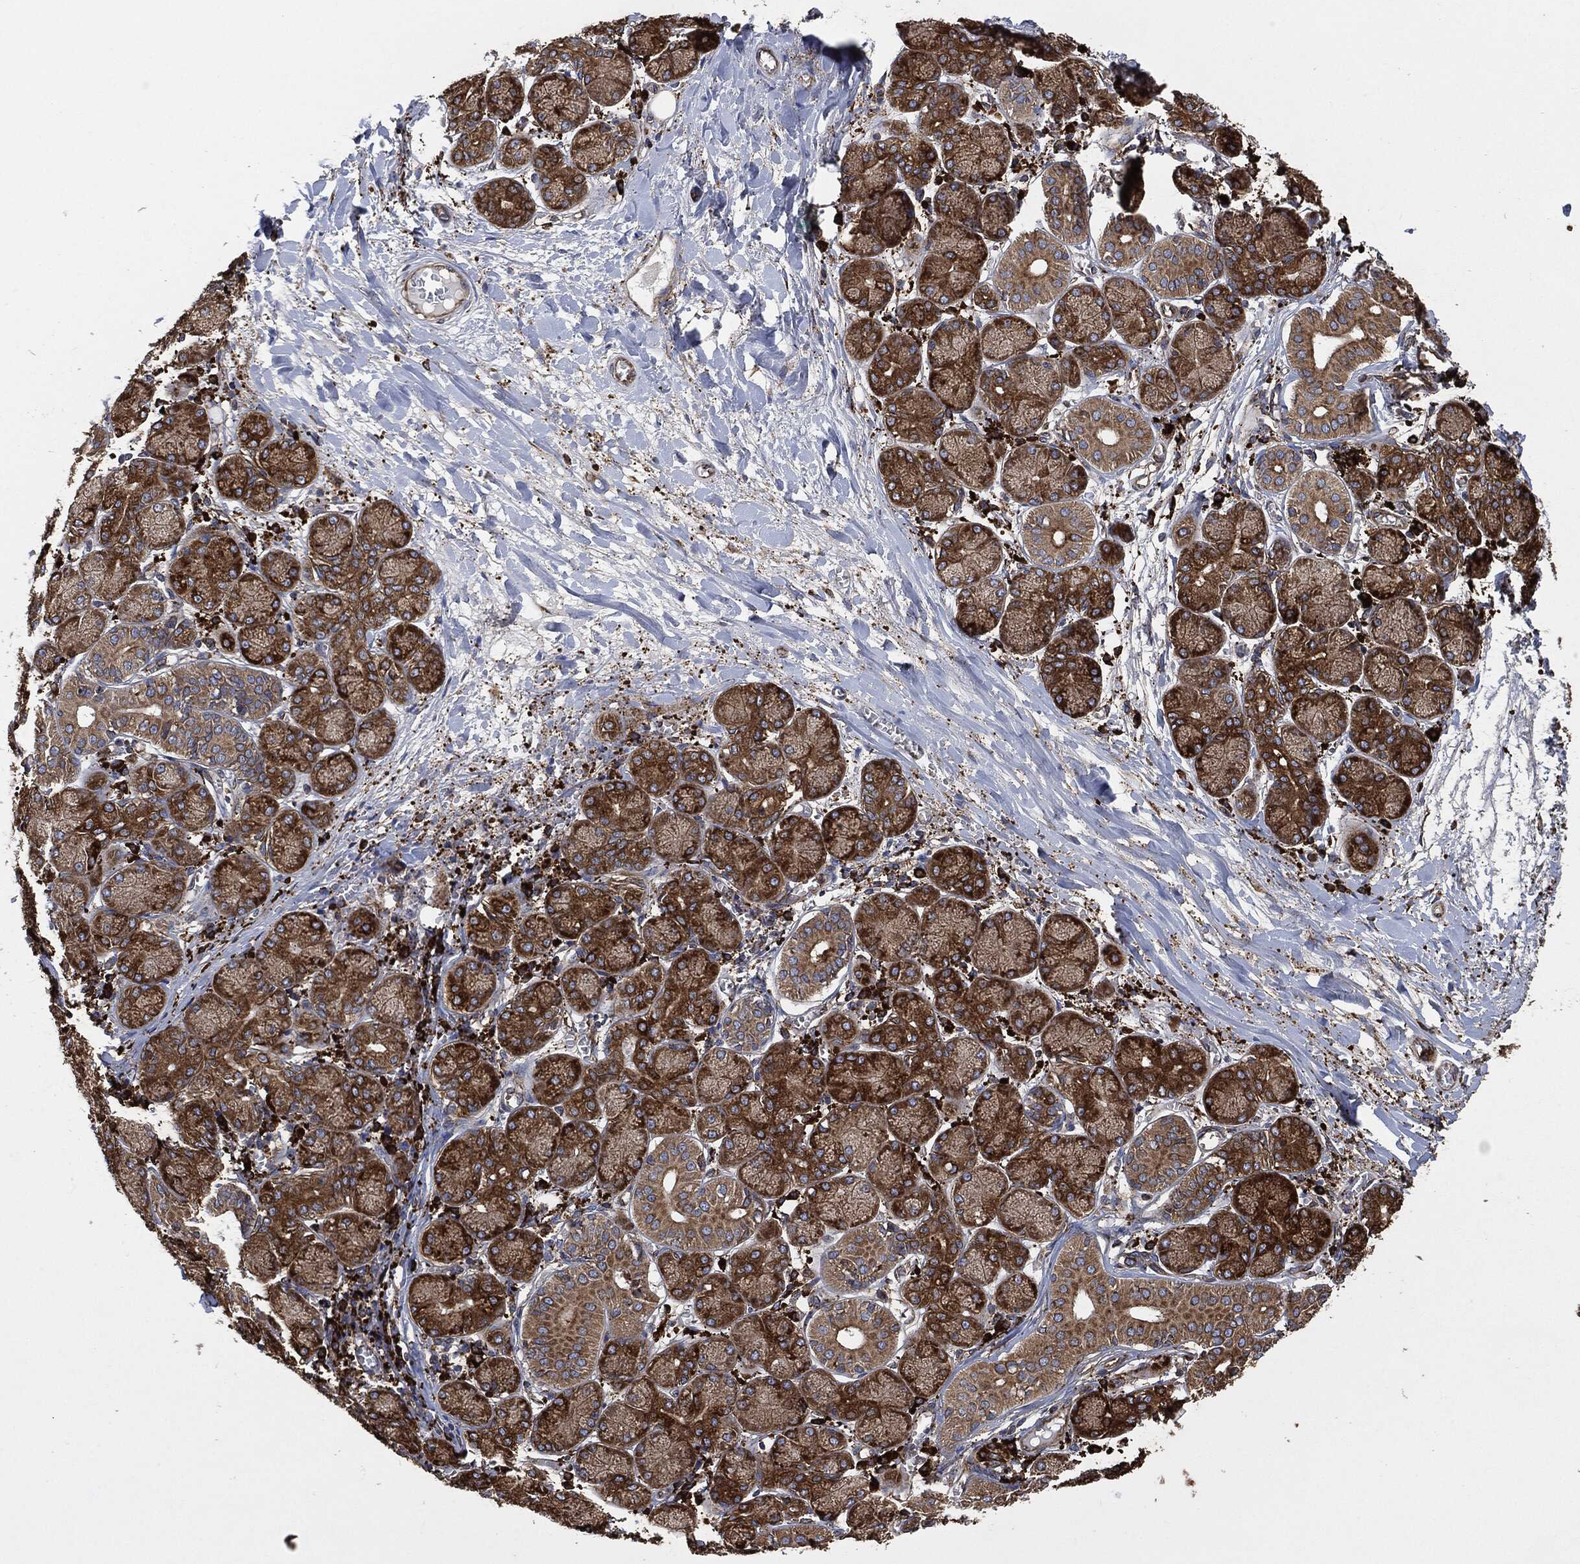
{"staining": {"intensity": "strong", "quantity": ">75%", "location": "cytoplasmic/membranous"}, "tissue": "salivary gland", "cell_type": "Glandular cells", "image_type": "normal", "snomed": [{"axis": "morphology", "description": "Normal tissue, NOS"}, {"axis": "topography", "description": "Salivary gland"}, {"axis": "topography", "description": "Peripheral nerve tissue"}], "caption": "Immunohistochemistry (IHC) staining of normal salivary gland, which reveals high levels of strong cytoplasmic/membranous positivity in approximately >75% of glandular cells indicating strong cytoplasmic/membranous protein expression. The staining was performed using DAB (3,3'-diaminobenzidine) (brown) for protein detection and nuclei were counterstained in hematoxylin (blue).", "gene": "AMFR", "patient": {"sex": "female", "age": 24}}